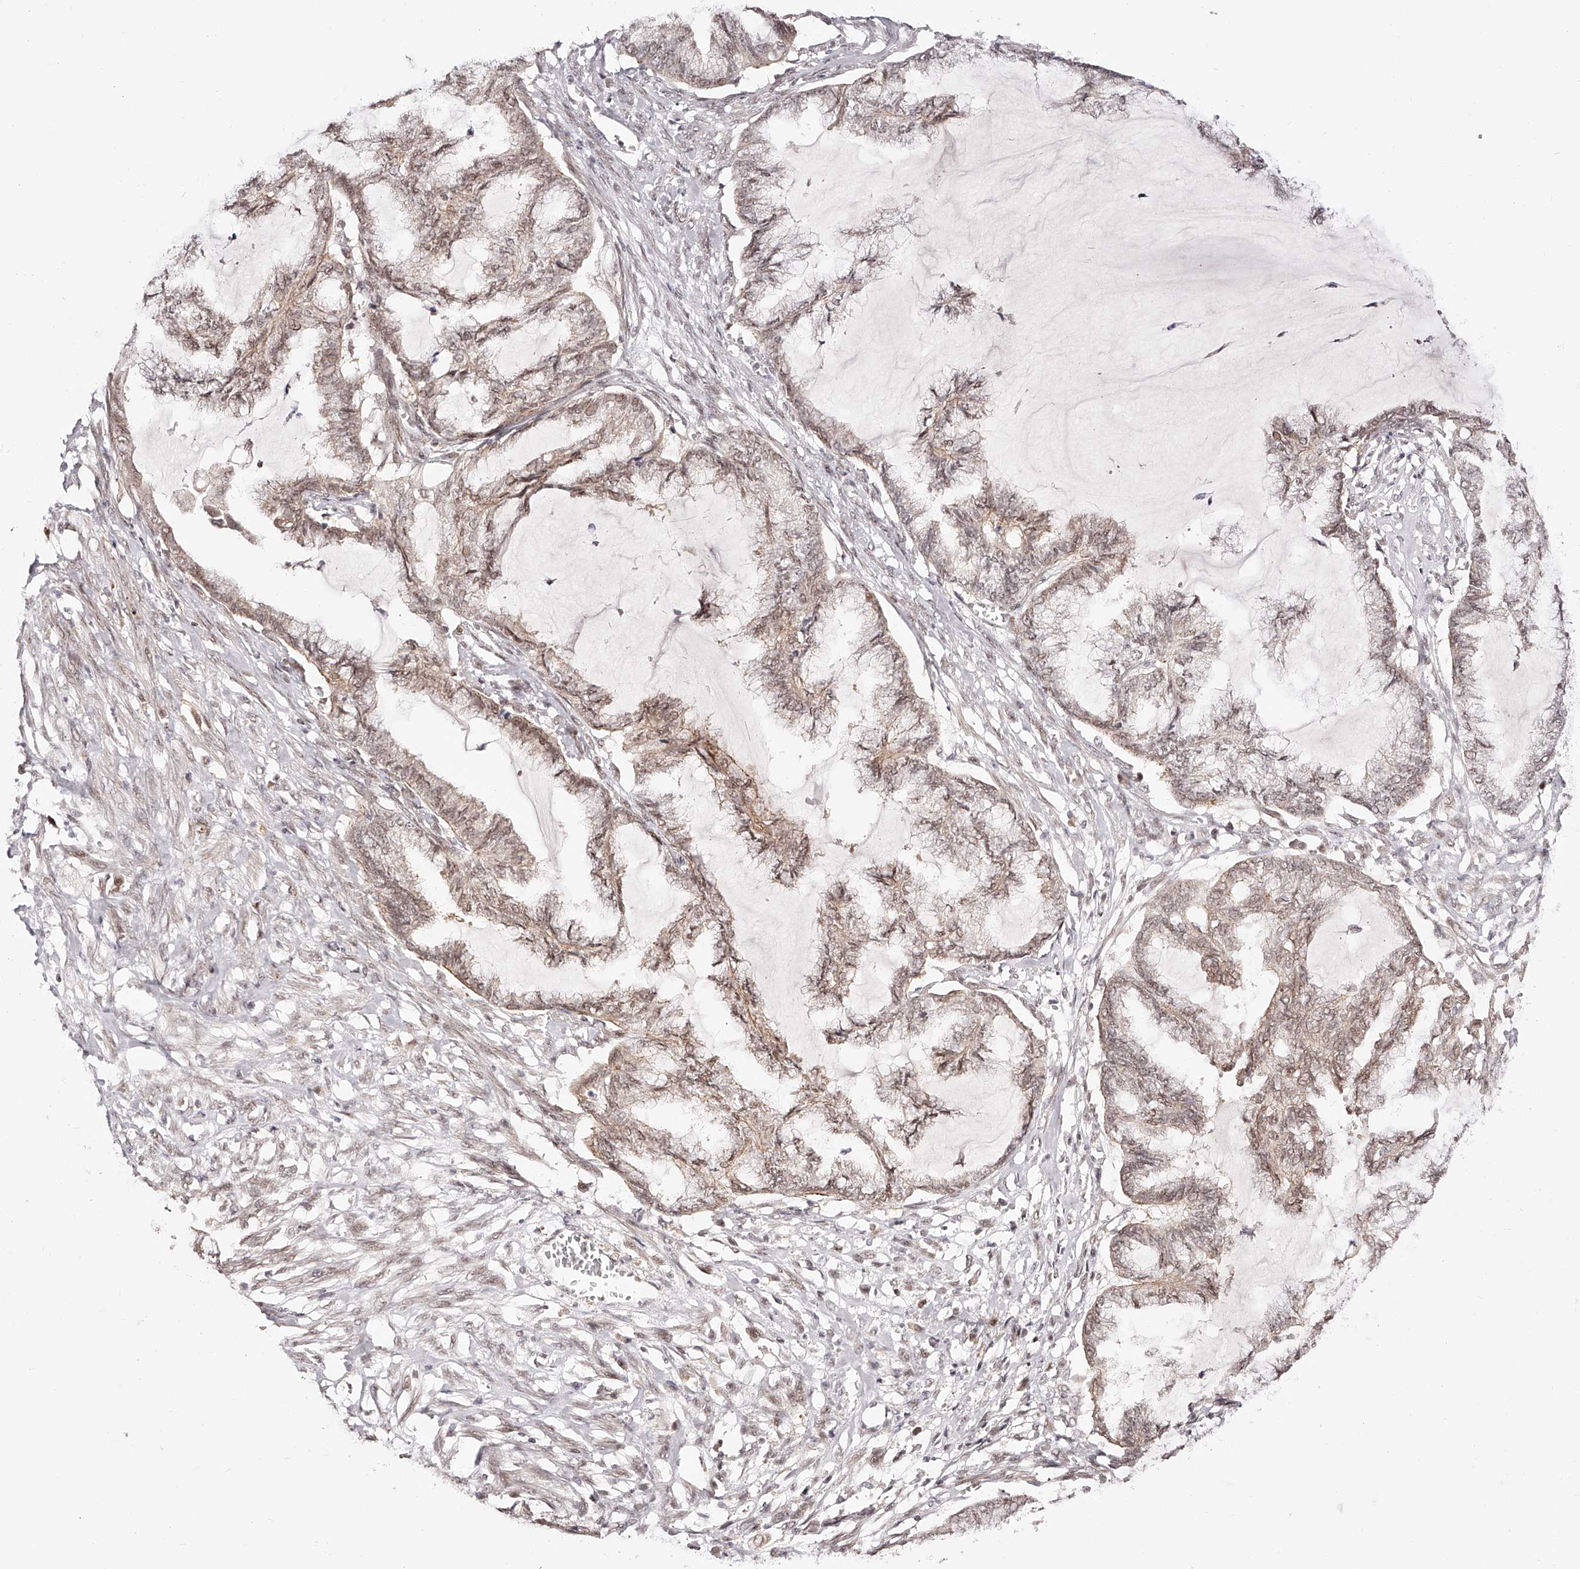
{"staining": {"intensity": "moderate", "quantity": ">75%", "location": "cytoplasmic/membranous,nuclear"}, "tissue": "endometrial cancer", "cell_type": "Tumor cells", "image_type": "cancer", "snomed": [{"axis": "morphology", "description": "Adenocarcinoma, NOS"}, {"axis": "topography", "description": "Endometrium"}], "caption": "Brown immunohistochemical staining in human endometrial cancer (adenocarcinoma) demonstrates moderate cytoplasmic/membranous and nuclear staining in about >75% of tumor cells.", "gene": "USF3", "patient": {"sex": "female", "age": 86}}